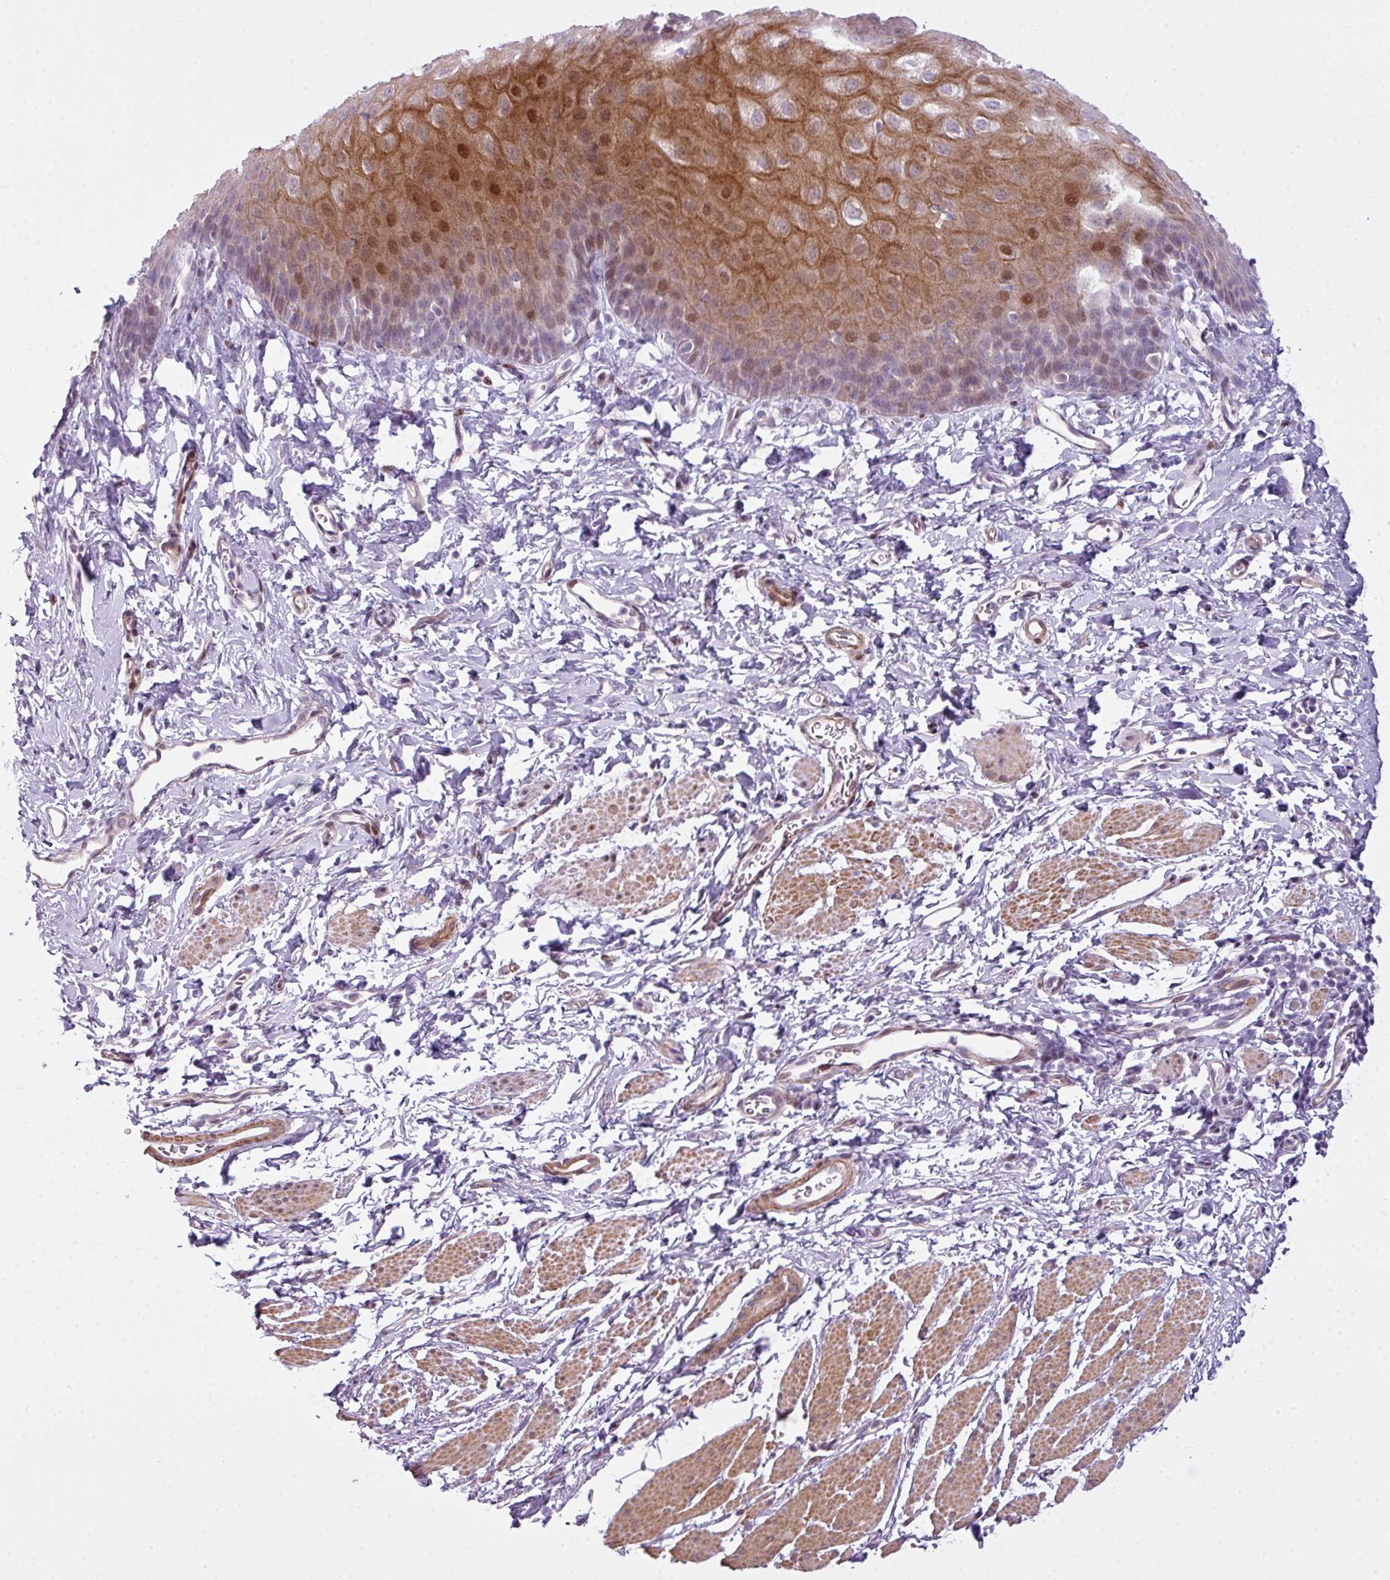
{"staining": {"intensity": "moderate", "quantity": "25%-75%", "location": "cytoplasmic/membranous,nuclear"}, "tissue": "esophagus", "cell_type": "Squamous epithelial cells", "image_type": "normal", "snomed": [{"axis": "morphology", "description": "Normal tissue, NOS"}, {"axis": "topography", "description": "Esophagus"}], "caption": "Esophagus stained with IHC exhibits moderate cytoplasmic/membranous,nuclear staining in approximately 25%-75% of squamous epithelial cells.", "gene": "ZNF688", "patient": {"sex": "male", "age": 70}}